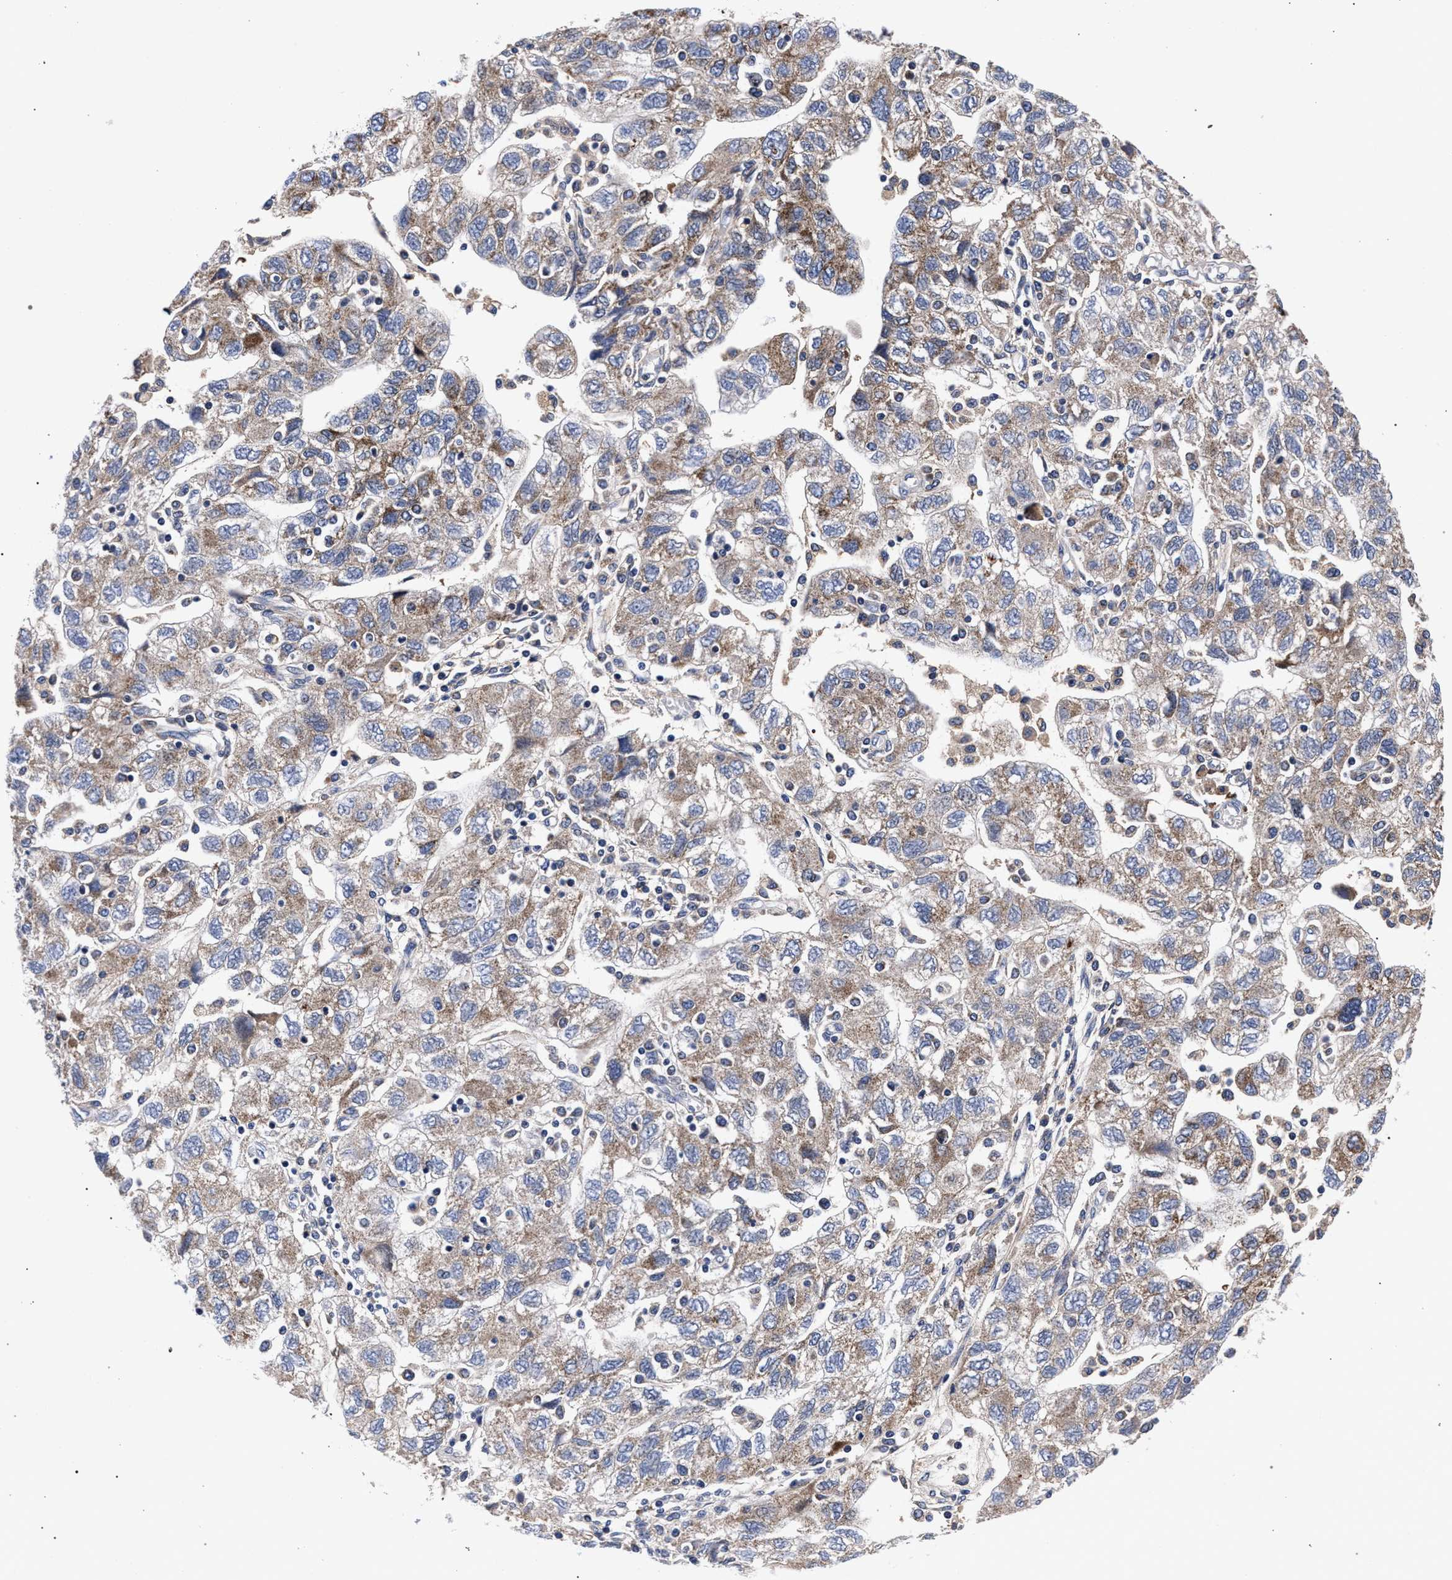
{"staining": {"intensity": "weak", "quantity": ">75%", "location": "cytoplasmic/membranous"}, "tissue": "ovarian cancer", "cell_type": "Tumor cells", "image_type": "cancer", "snomed": [{"axis": "morphology", "description": "Carcinoma, NOS"}, {"axis": "morphology", "description": "Cystadenocarcinoma, serous, NOS"}, {"axis": "topography", "description": "Ovary"}], "caption": "Ovarian serous cystadenocarcinoma stained with a brown dye demonstrates weak cytoplasmic/membranous positive expression in approximately >75% of tumor cells.", "gene": "ACOX1", "patient": {"sex": "female", "age": 69}}